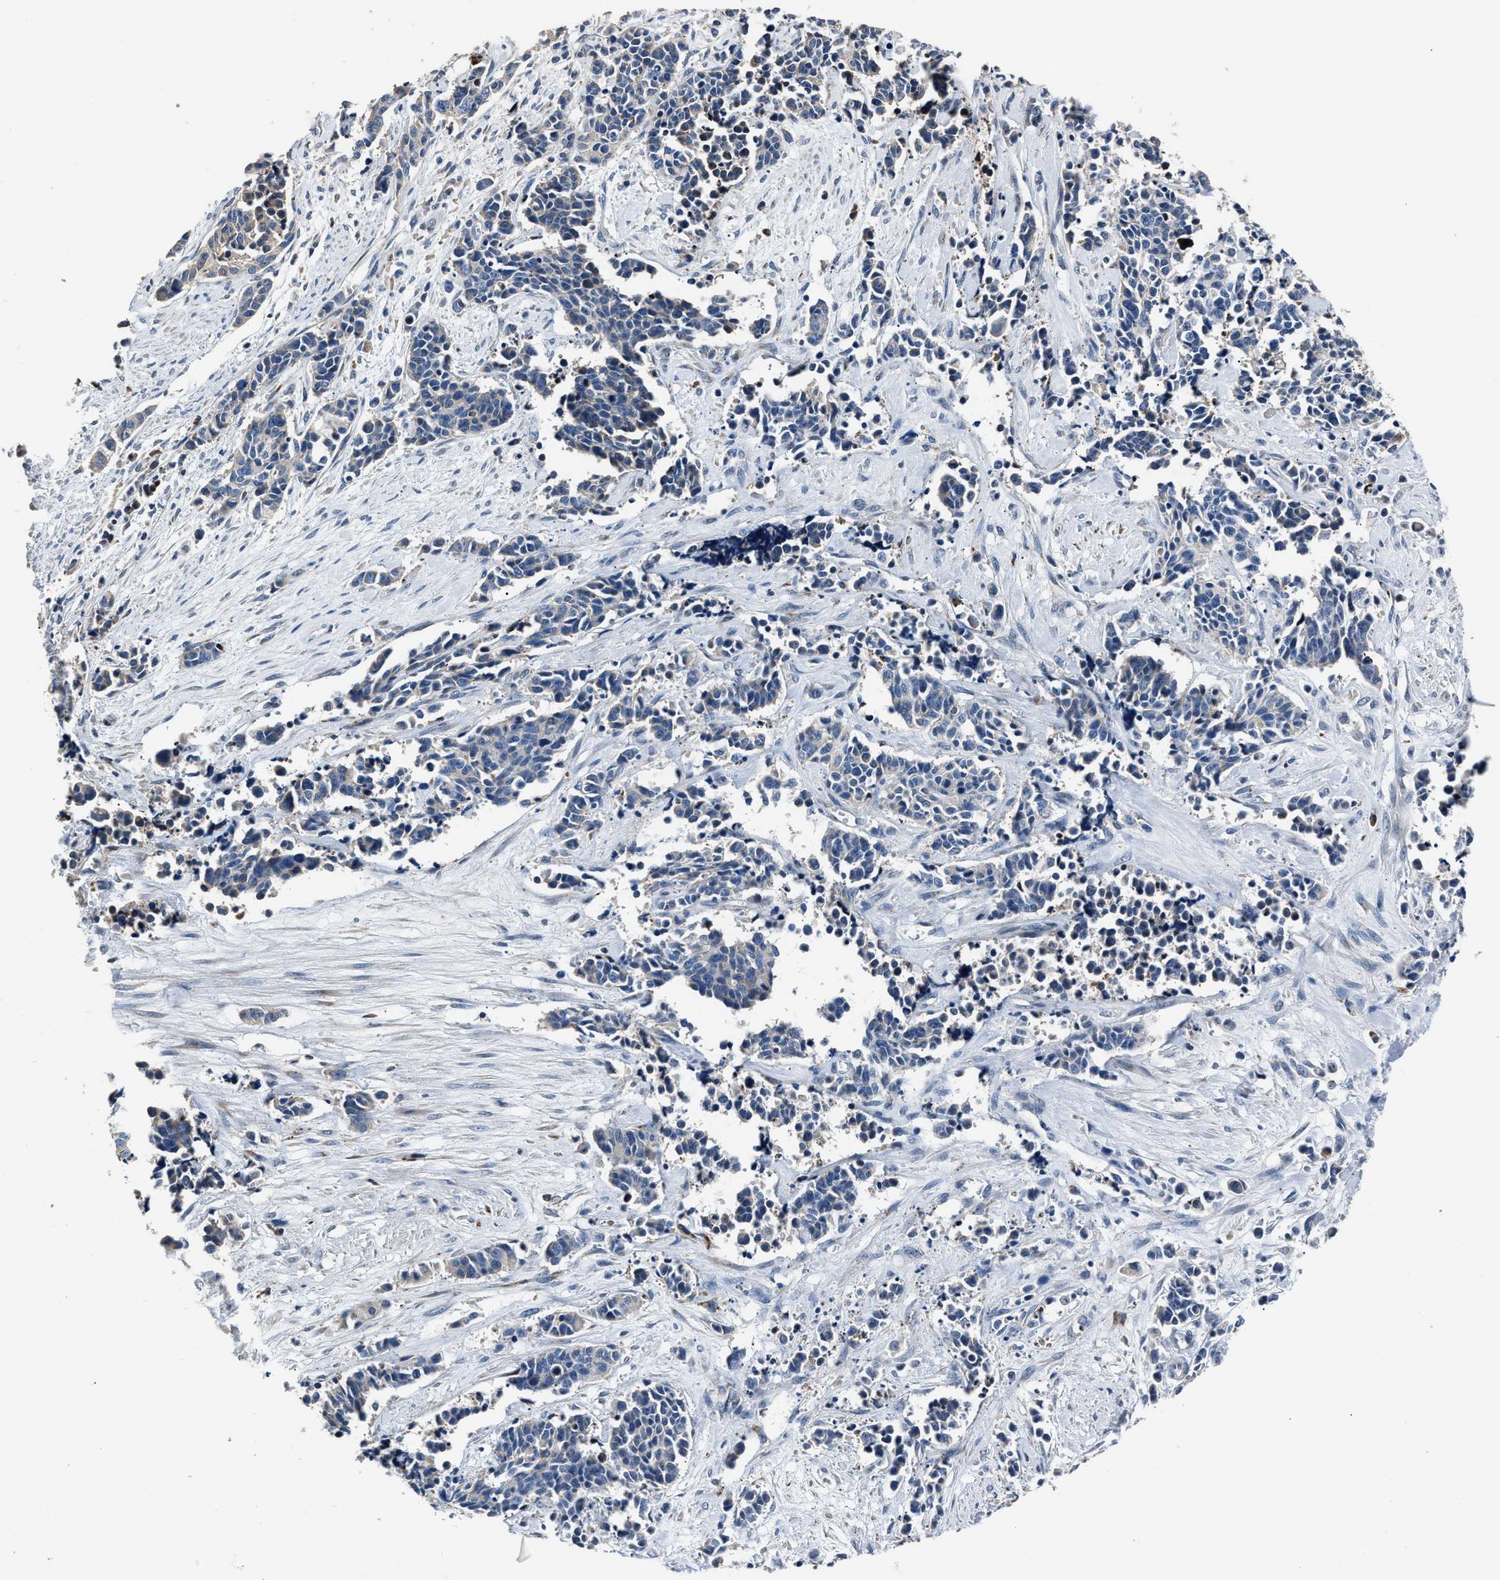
{"staining": {"intensity": "negative", "quantity": "none", "location": "none"}, "tissue": "cervical cancer", "cell_type": "Tumor cells", "image_type": "cancer", "snomed": [{"axis": "morphology", "description": "Squamous cell carcinoma, NOS"}, {"axis": "topography", "description": "Cervix"}], "caption": "The photomicrograph reveals no staining of tumor cells in squamous cell carcinoma (cervical).", "gene": "DNAJC24", "patient": {"sex": "female", "age": 35}}